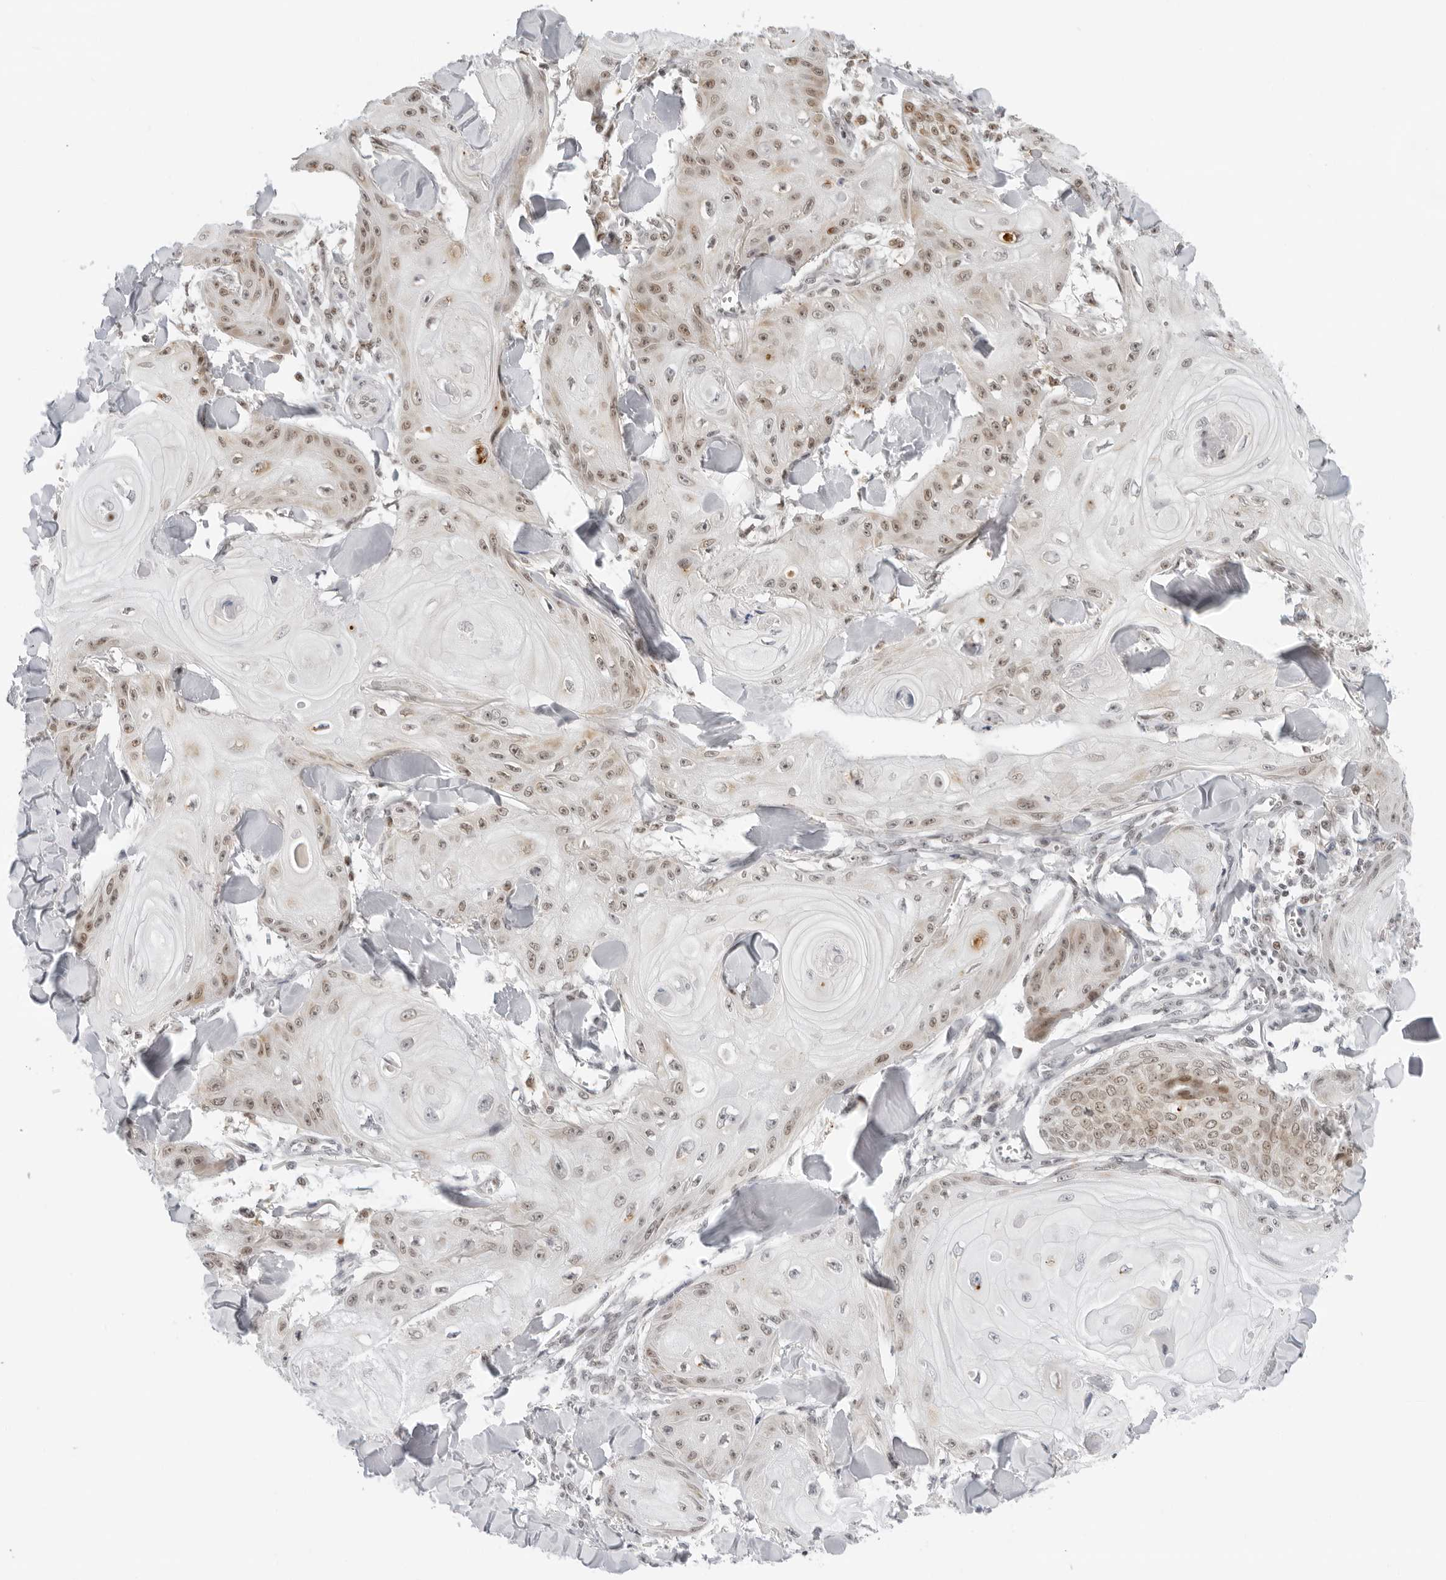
{"staining": {"intensity": "moderate", "quantity": ">75%", "location": "nuclear"}, "tissue": "skin cancer", "cell_type": "Tumor cells", "image_type": "cancer", "snomed": [{"axis": "morphology", "description": "Squamous cell carcinoma, NOS"}, {"axis": "topography", "description": "Skin"}], "caption": "The immunohistochemical stain shows moderate nuclear expression in tumor cells of skin cancer (squamous cell carcinoma) tissue.", "gene": "MSH6", "patient": {"sex": "male", "age": 74}}